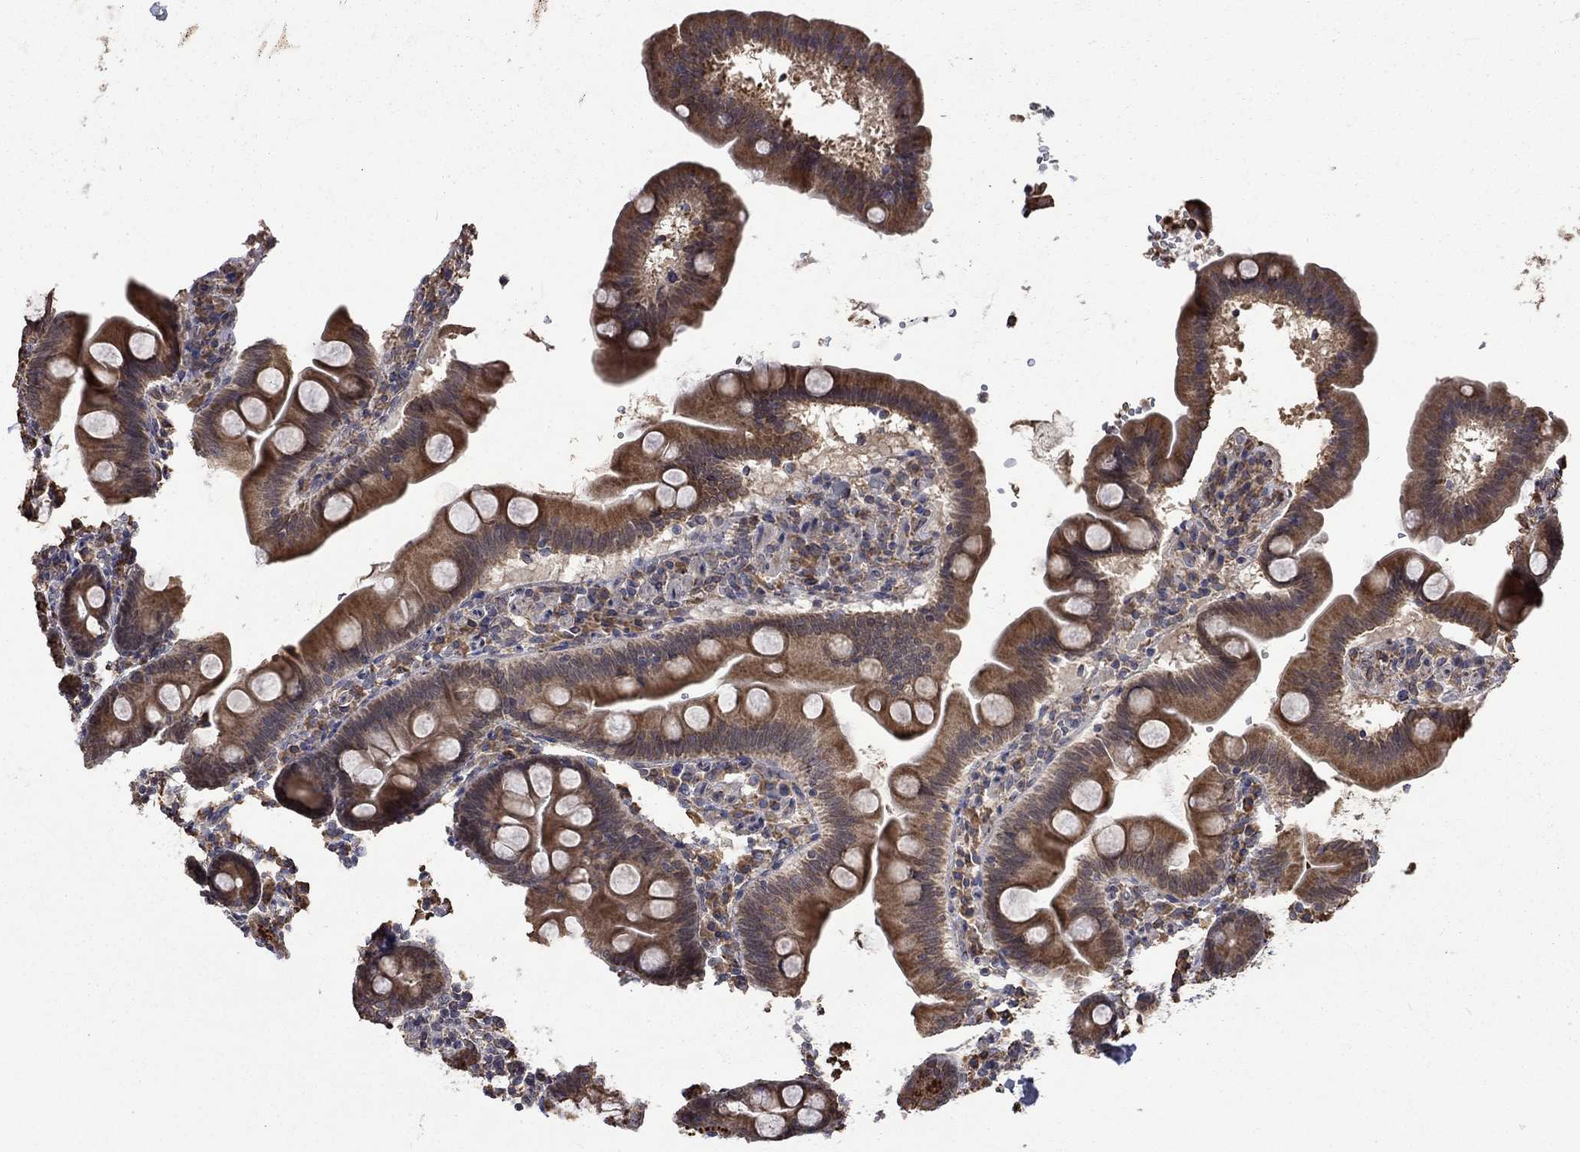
{"staining": {"intensity": "moderate", "quantity": ">75%", "location": "cytoplasmic/membranous"}, "tissue": "duodenum", "cell_type": "Glandular cells", "image_type": "normal", "snomed": [{"axis": "morphology", "description": "Normal tissue, NOS"}, {"axis": "topography", "description": "Duodenum"}], "caption": "Glandular cells demonstrate medium levels of moderate cytoplasmic/membranous positivity in about >75% of cells in unremarkable human duodenum.", "gene": "ESRRA", "patient": {"sex": "male", "age": 59}}